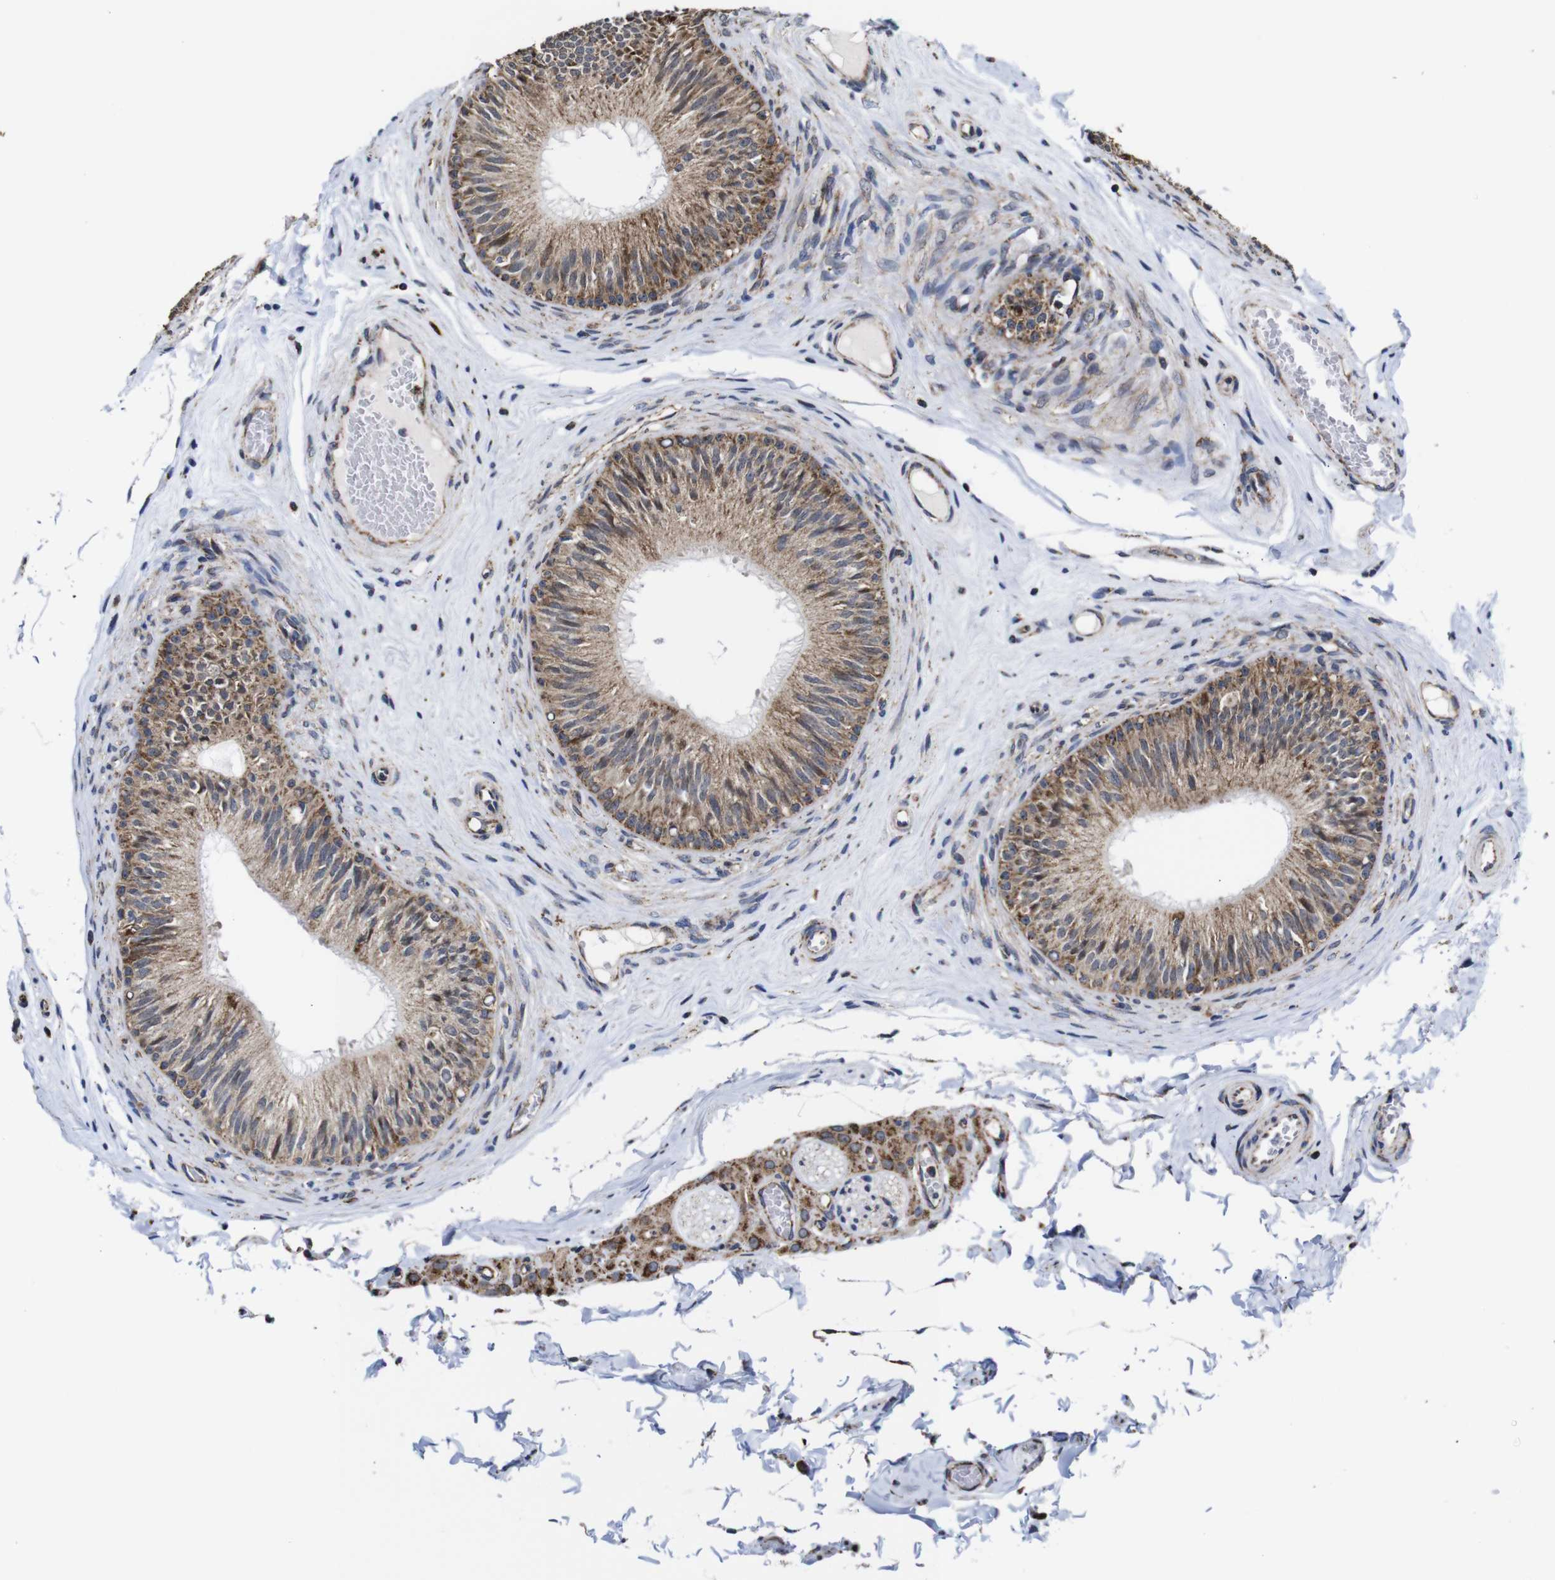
{"staining": {"intensity": "moderate", "quantity": ">75%", "location": "cytoplasmic/membranous"}, "tissue": "epididymis", "cell_type": "Glandular cells", "image_type": "normal", "snomed": [{"axis": "morphology", "description": "Normal tissue, NOS"}, {"axis": "topography", "description": "Testis"}, {"axis": "topography", "description": "Epididymis"}], "caption": "Epididymis was stained to show a protein in brown. There is medium levels of moderate cytoplasmic/membranous expression in approximately >75% of glandular cells. The protein is shown in brown color, while the nuclei are stained blue.", "gene": "C17orf80", "patient": {"sex": "male", "age": 36}}